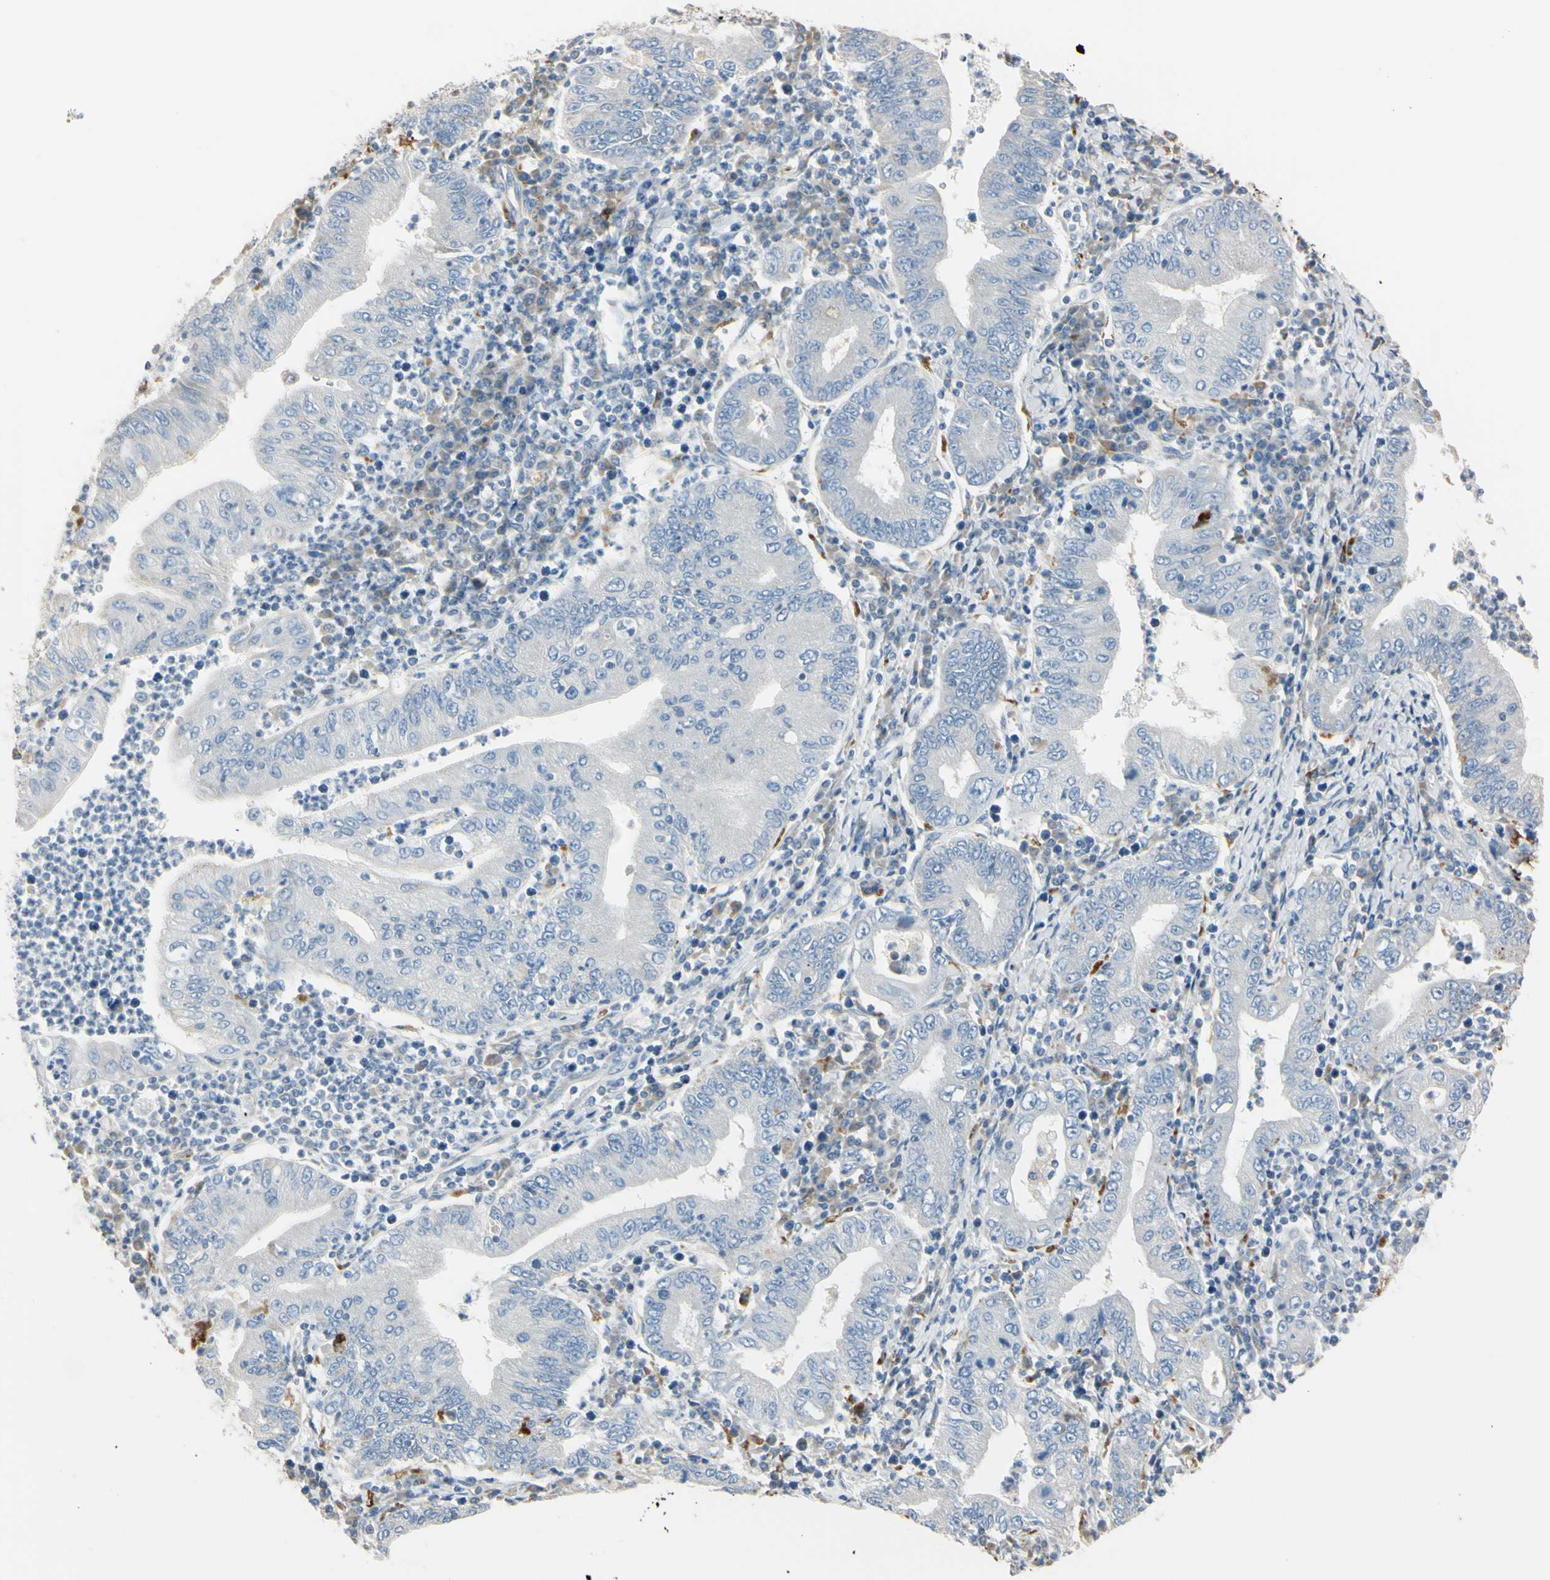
{"staining": {"intensity": "negative", "quantity": "none", "location": "none"}, "tissue": "stomach cancer", "cell_type": "Tumor cells", "image_type": "cancer", "snomed": [{"axis": "morphology", "description": "Normal tissue, NOS"}, {"axis": "morphology", "description": "Adenocarcinoma, NOS"}, {"axis": "topography", "description": "Esophagus"}, {"axis": "topography", "description": "Stomach, upper"}, {"axis": "topography", "description": "Peripheral nerve tissue"}], "caption": "High magnification brightfield microscopy of stomach cancer (adenocarcinoma) stained with DAB (3,3'-diaminobenzidine) (brown) and counterstained with hematoxylin (blue): tumor cells show no significant positivity.", "gene": "ANGPTL1", "patient": {"sex": "male", "age": 62}}